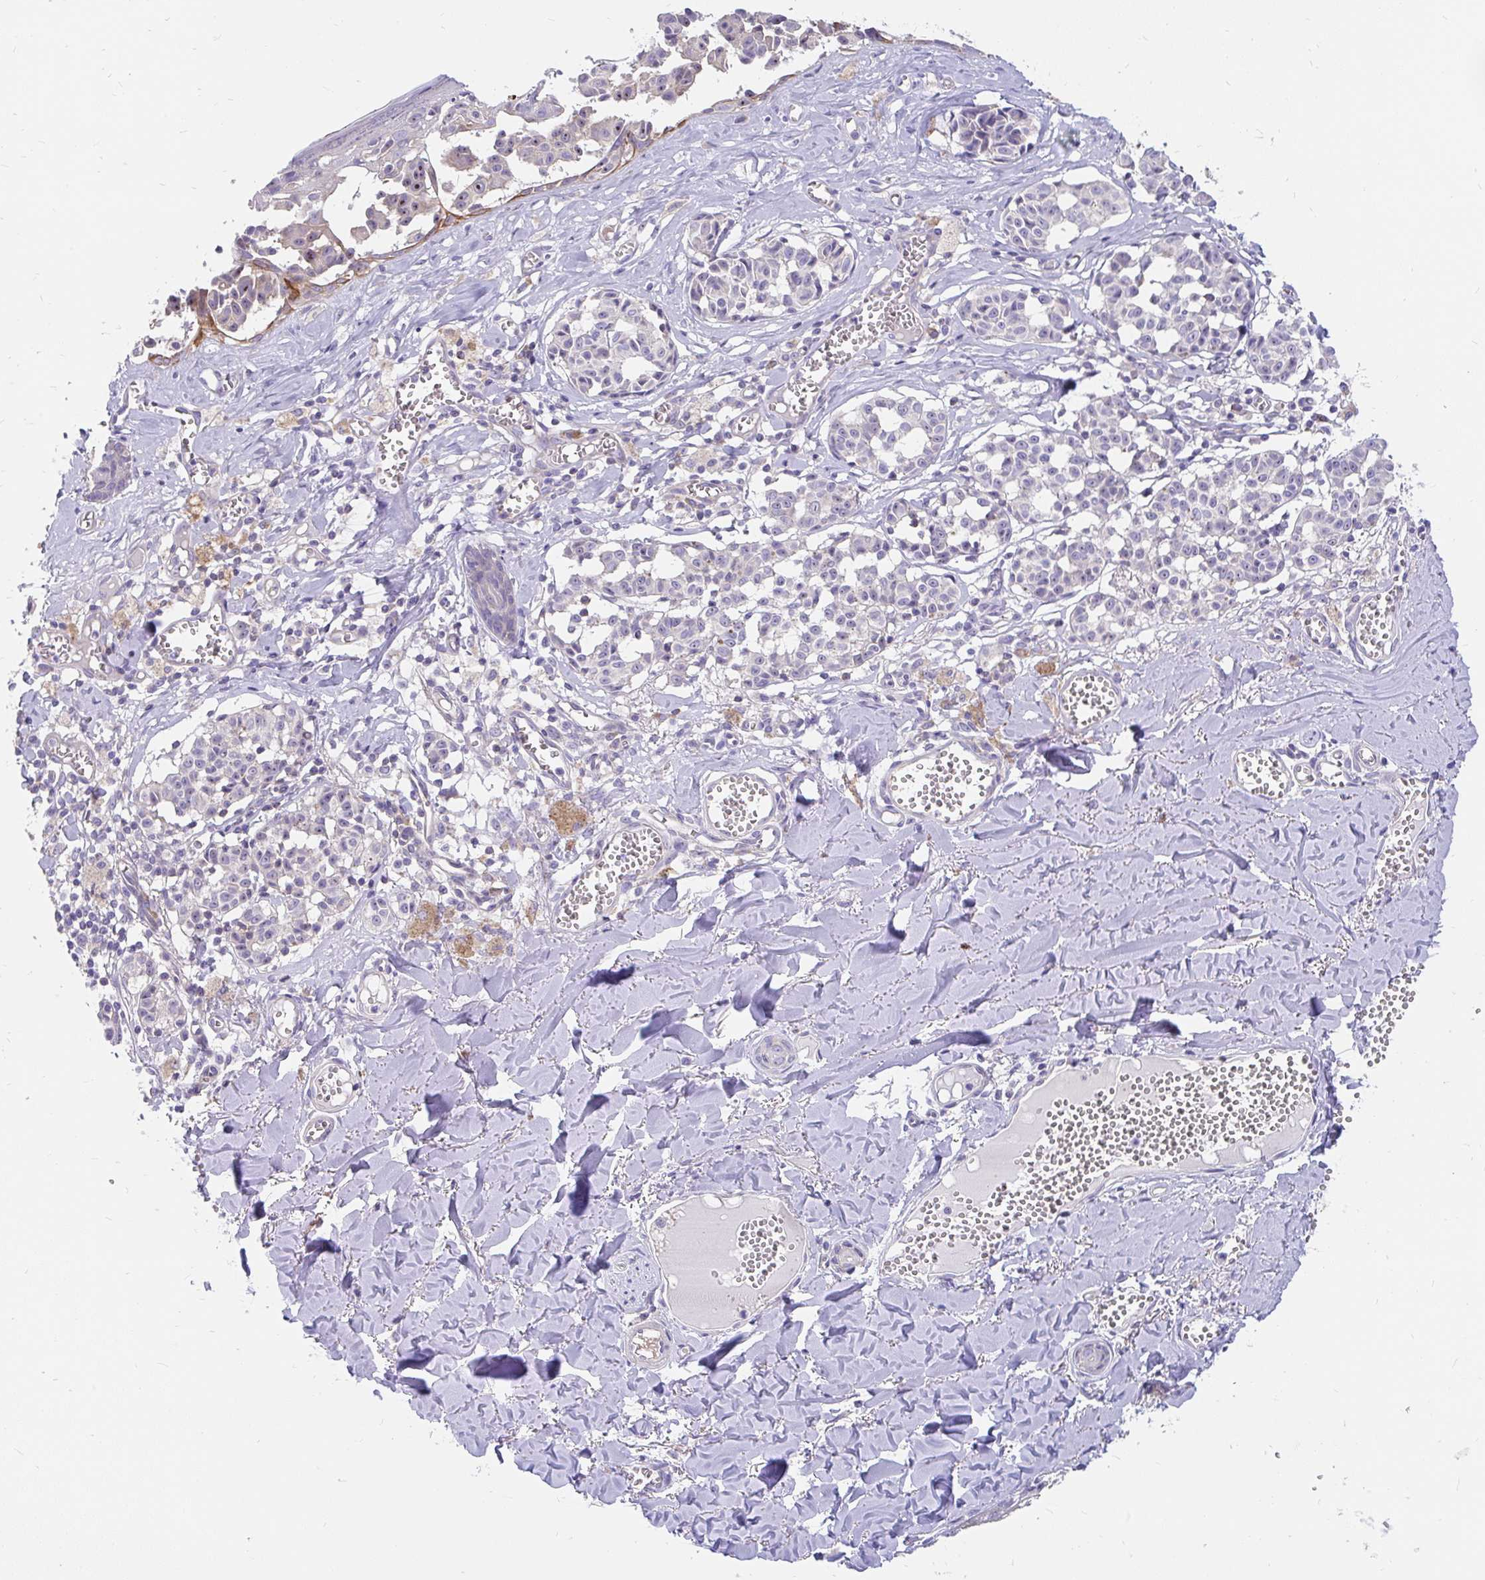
{"staining": {"intensity": "negative", "quantity": "none", "location": "none"}, "tissue": "melanoma", "cell_type": "Tumor cells", "image_type": "cancer", "snomed": [{"axis": "morphology", "description": "Malignant melanoma, NOS"}, {"axis": "topography", "description": "Skin"}], "caption": "This image is of melanoma stained with immunohistochemistry to label a protein in brown with the nuclei are counter-stained blue. There is no expression in tumor cells.", "gene": "LRRC26", "patient": {"sex": "female", "age": 43}}